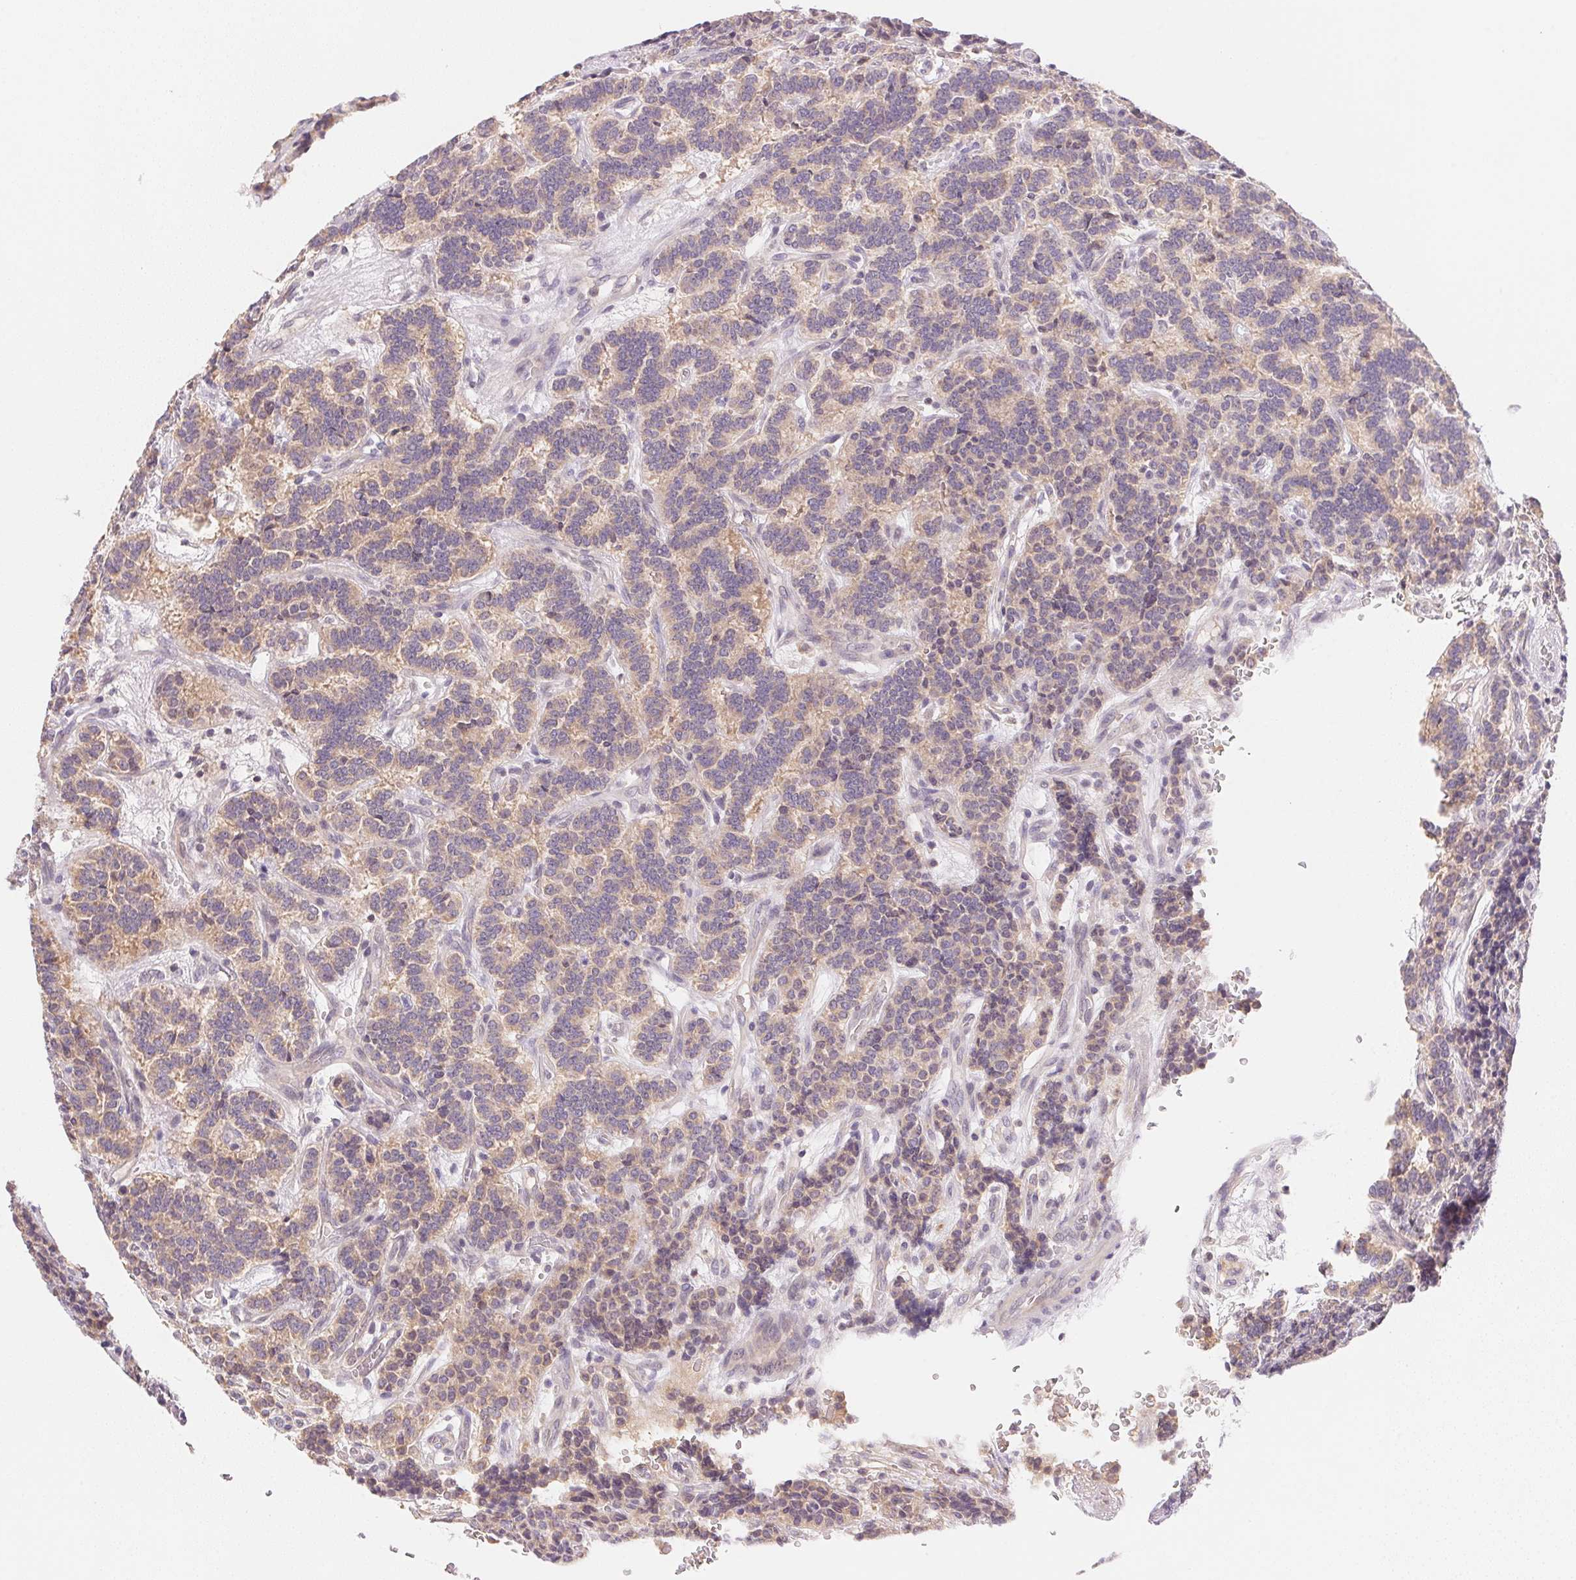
{"staining": {"intensity": "weak", "quantity": "25%-75%", "location": "cytoplasmic/membranous"}, "tissue": "carcinoid", "cell_type": "Tumor cells", "image_type": "cancer", "snomed": [{"axis": "morphology", "description": "Carcinoid, malignant, NOS"}, {"axis": "topography", "description": "Pancreas"}], "caption": "Carcinoid stained with immunohistochemistry (IHC) demonstrates weak cytoplasmic/membranous staining in approximately 25%-75% of tumor cells.", "gene": "BNIP5", "patient": {"sex": "male", "age": 36}}